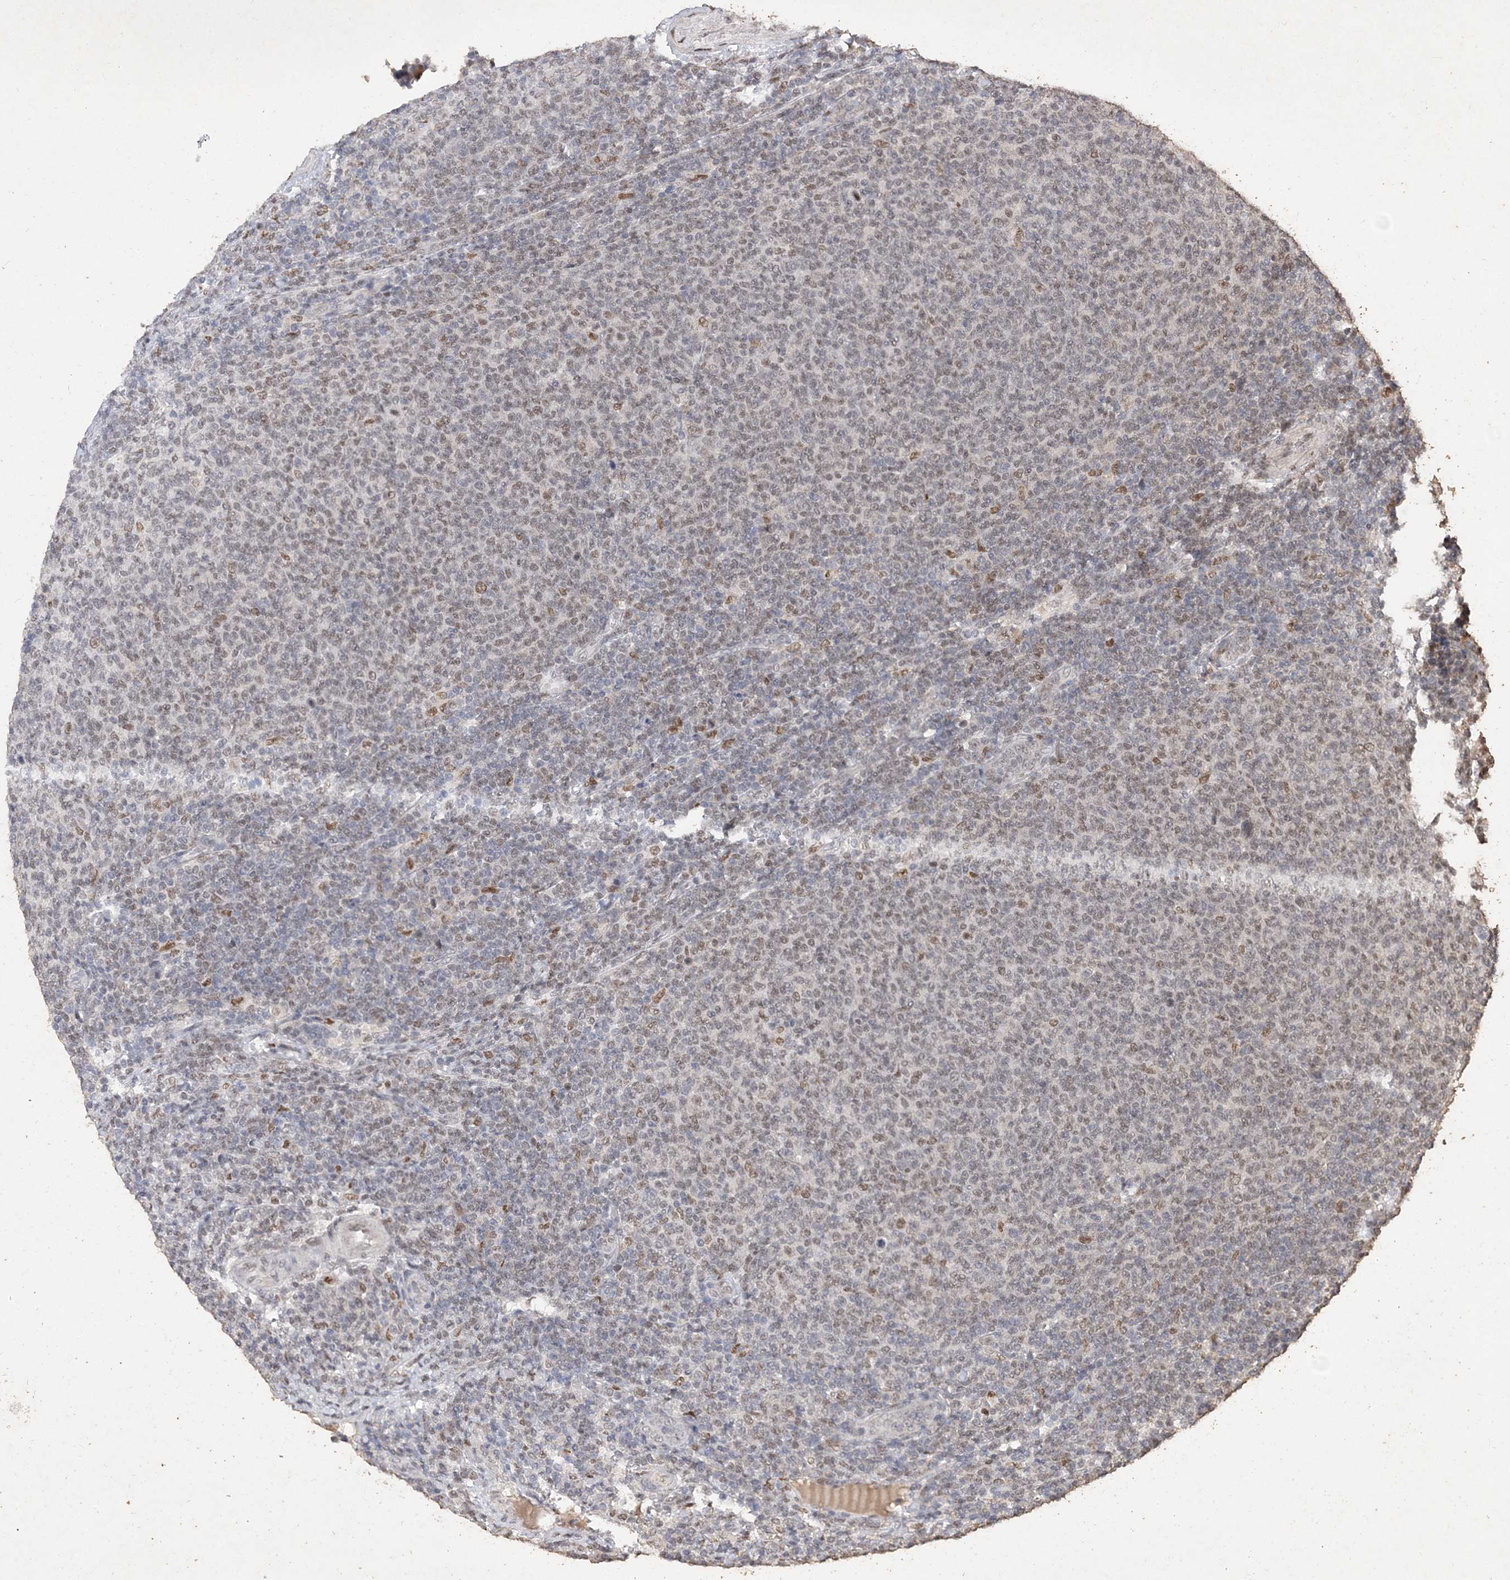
{"staining": {"intensity": "weak", "quantity": "25%-75%", "location": "nuclear"}, "tissue": "lymphoma", "cell_type": "Tumor cells", "image_type": "cancer", "snomed": [{"axis": "morphology", "description": "Malignant lymphoma, non-Hodgkin's type, Low grade"}, {"axis": "topography", "description": "Lymph node"}], "caption": "An image of malignant lymphoma, non-Hodgkin's type (low-grade) stained for a protein displays weak nuclear brown staining in tumor cells.", "gene": "C3orf38", "patient": {"sex": "male", "age": 66}}